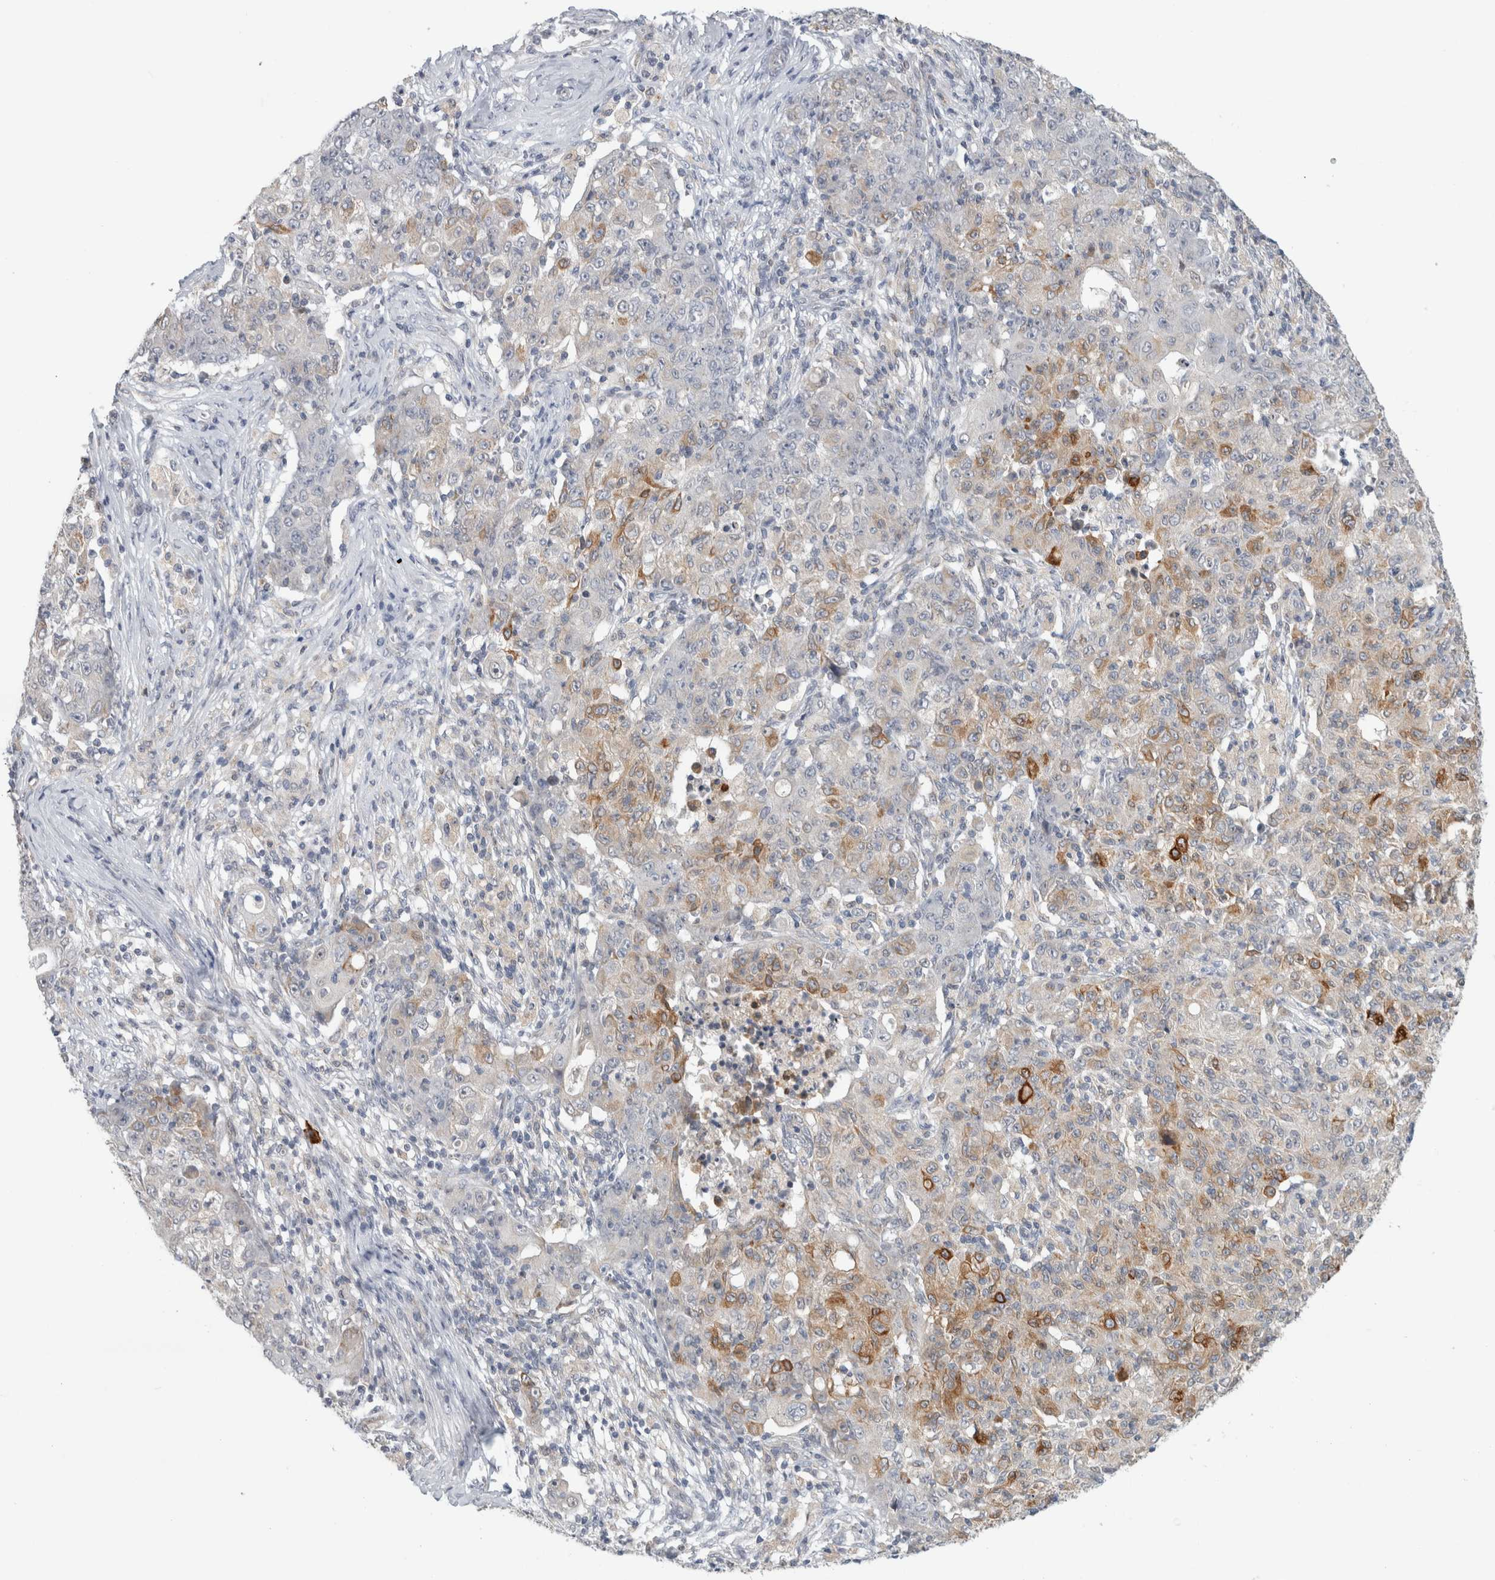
{"staining": {"intensity": "moderate", "quantity": "25%-75%", "location": "cytoplasmic/membranous"}, "tissue": "ovarian cancer", "cell_type": "Tumor cells", "image_type": "cancer", "snomed": [{"axis": "morphology", "description": "Carcinoma, endometroid"}, {"axis": "topography", "description": "Ovary"}], "caption": "Tumor cells show medium levels of moderate cytoplasmic/membranous positivity in approximately 25%-75% of cells in ovarian cancer (endometroid carcinoma).", "gene": "RAB18", "patient": {"sex": "female", "age": 42}}